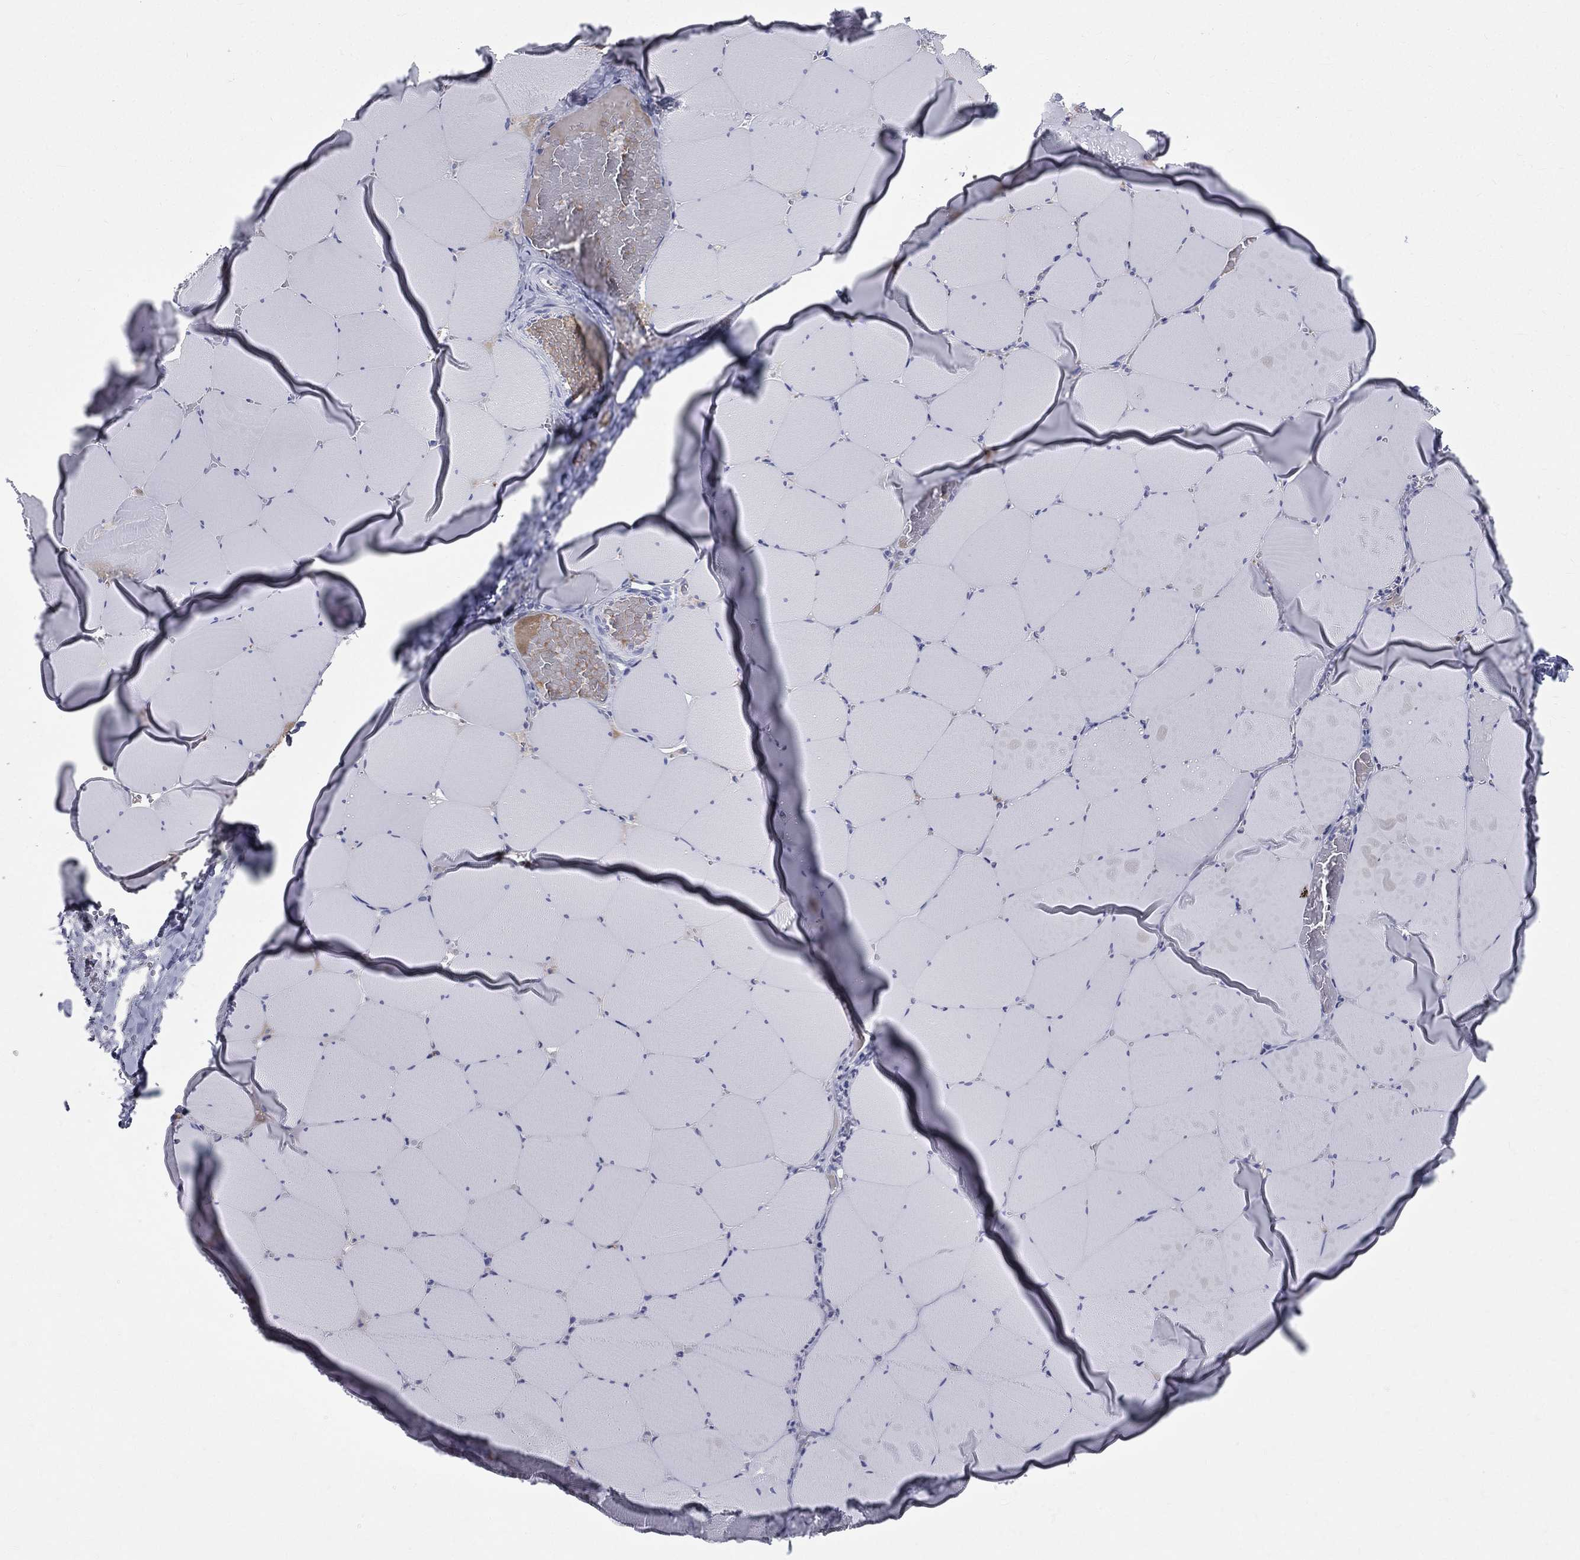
{"staining": {"intensity": "negative", "quantity": "none", "location": "none"}, "tissue": "skeletal muscle", "cell_type": "Myocytes", "image_type": "normal", "snomed": [{"axis": "morphology", "description": "Normal tissue, NOS"}, {"axis": "morphology", "description": "Malignant melanoma, Metastatic site"}, {"axis": "topography", "description": "Skeletal muscle"}], "caption": "The photomicrograph exhibits no significant expression in myocytes of skeletal muscle. (DAB (3,3'-diaminobenzidine) IHC with hematoxylin counter stain).", "gene": "HP", "patient": {"sex": "male", "age": 50}}